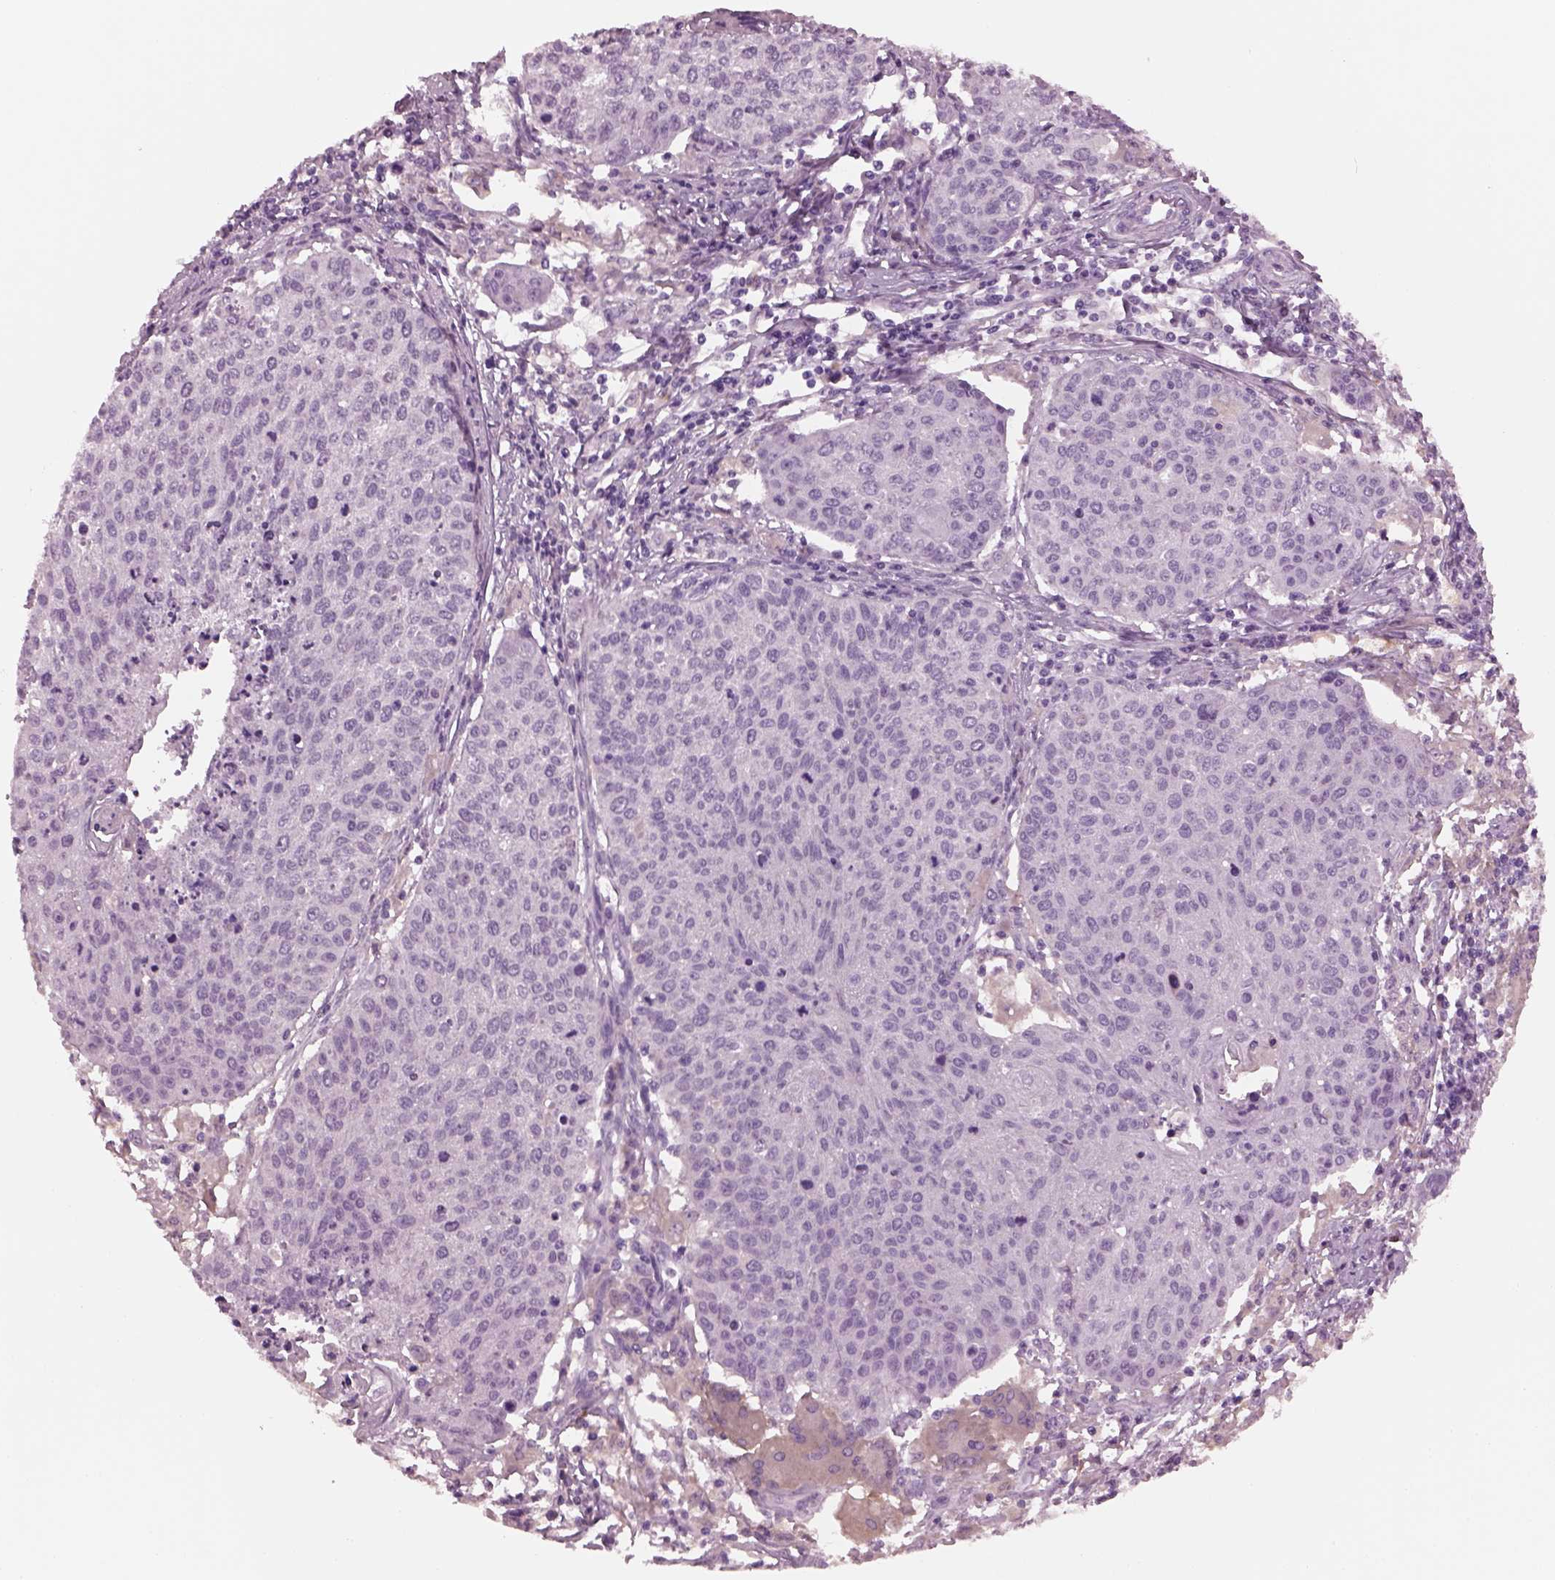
{"staining": {"intensity": "negative", "quantity": "none", "location": "none"}, "tissue": "cervical cancer", "cell_type": "Tumor cells", "image_type": "cancer", "snomed": [{"axis": "morphology", "description": "Squamous cell carcinoma, NOS"}, {"axis": "topography", "description": "Cervix"}], "caption": "High power microscopy micrograph of an immunohistochemistry histopathology image of cervical cancer (squamous cell carcinoma), revealing no significant positivity in tumor cells. (Brightfield microscopy of DAB IHC at high magnification).", "gene": "SHTN1", "patient": {"sex": "female", "age": 38}}